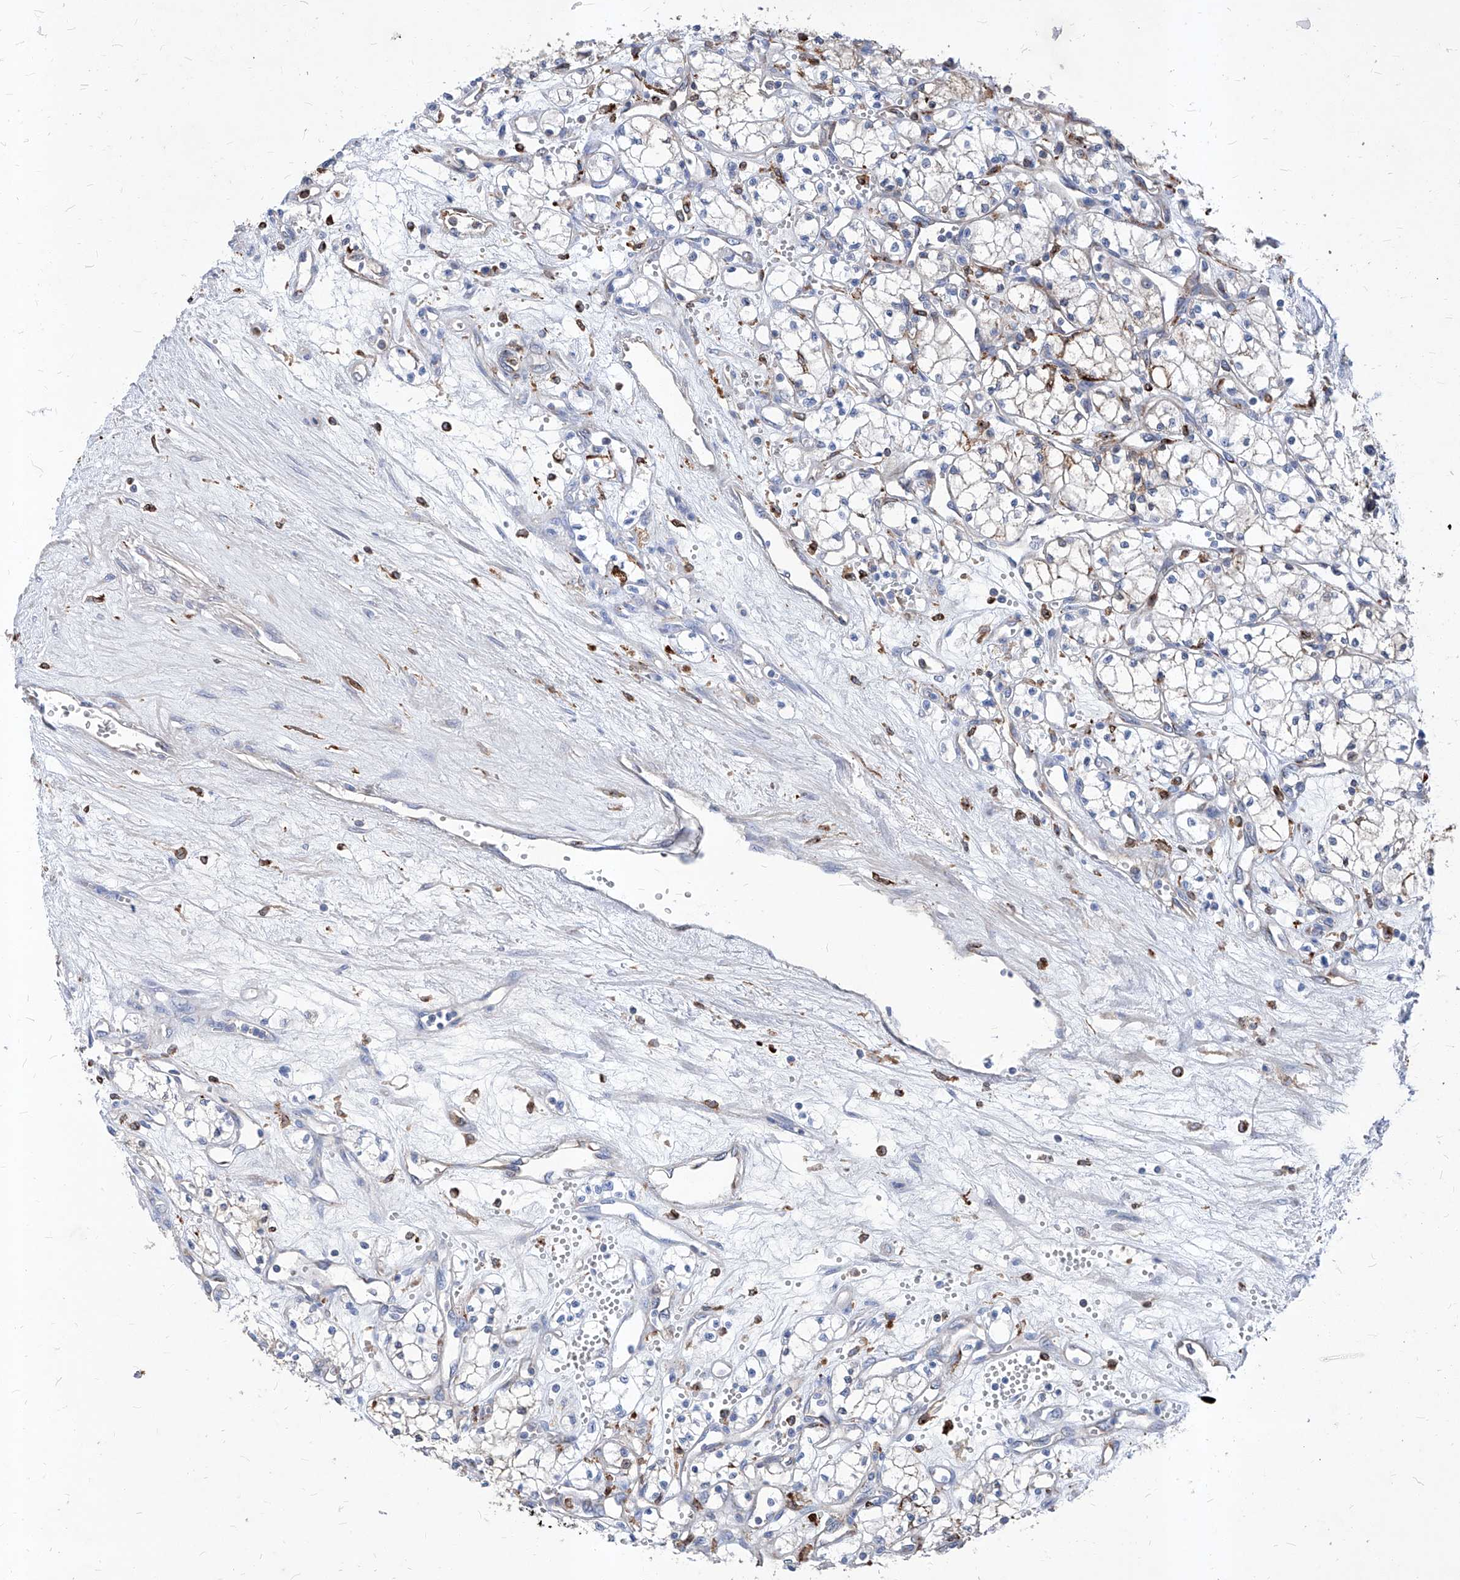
{"staining": {"intensity": "negative", "quantity": "none", "location": "none"}, "tissue": "renal cancer", "cell_type": "Tumor cells", "image_type": "cancer", "snomed": [{"axis": "morphology", "description": "Adenocarcinoma, NOS"}, {"axis": "topography", "description": "Kidney"}], "caption": "An immunohistochemistry micrograph of renal cancer (adenocarcinoma) is shown. There is no staining in tumor cells of renal cancer (adenocarcinoma).", "gene": "UBOX5", "patient": {"sex": "male", "age": 59}}